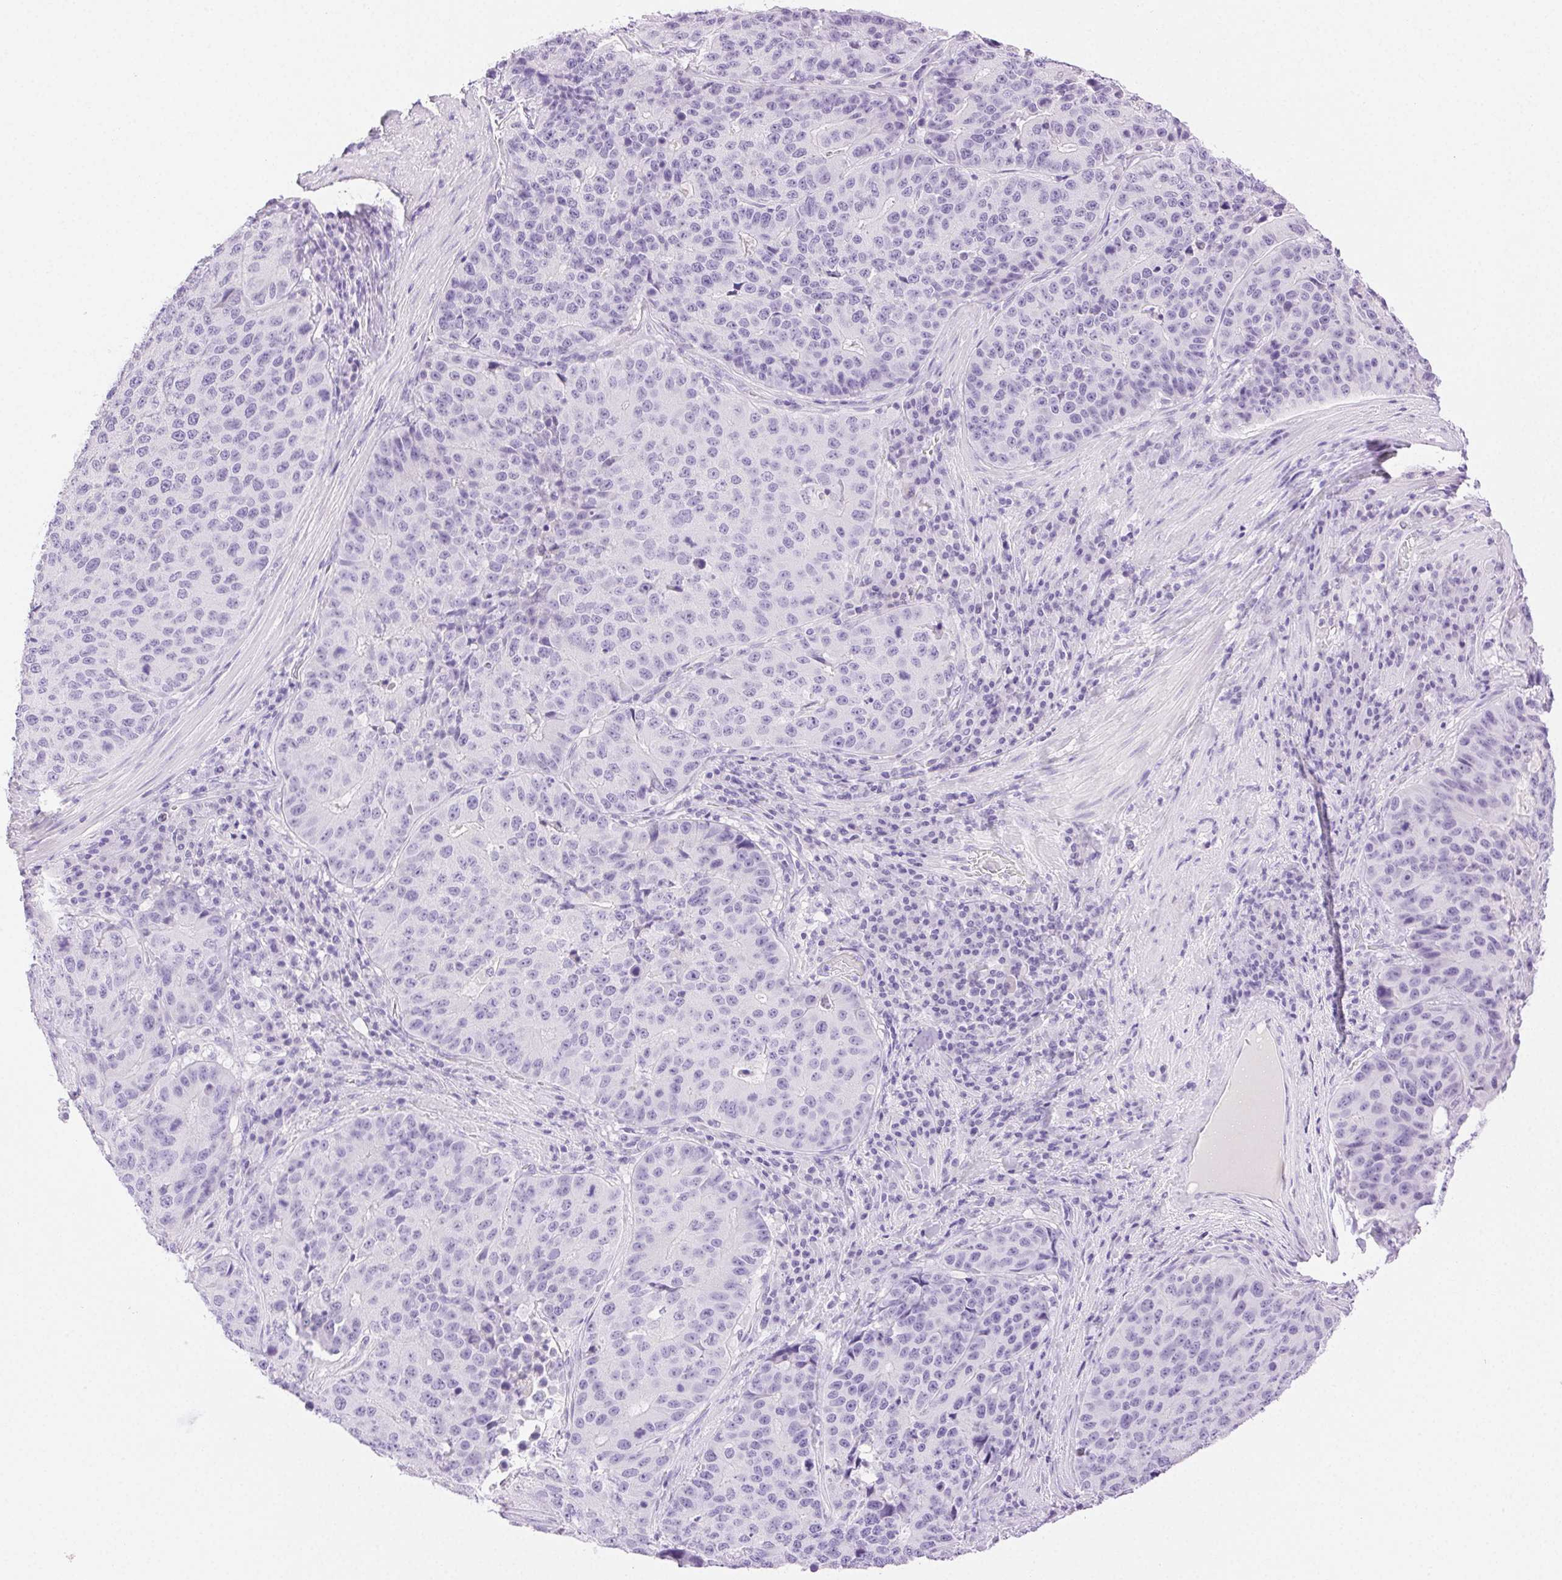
{"staining": {"intensity": "negative", "quantity": "none", "location": "none"}, "tissue": "stomach cancer", "cell_type": "Tumor cells", "image_type": "cancer", "snomed": [{"axis": "morphology", "description": "Adenocarcinoma, NOS"}, {"axis": "topography", "description": "Stomach"}], "caption": "Tumor cells are negative for protein expression in human stomach adenocarcinoma.", "gene": "SPACA4", "patient": {"sex": "male", "age": 71}}